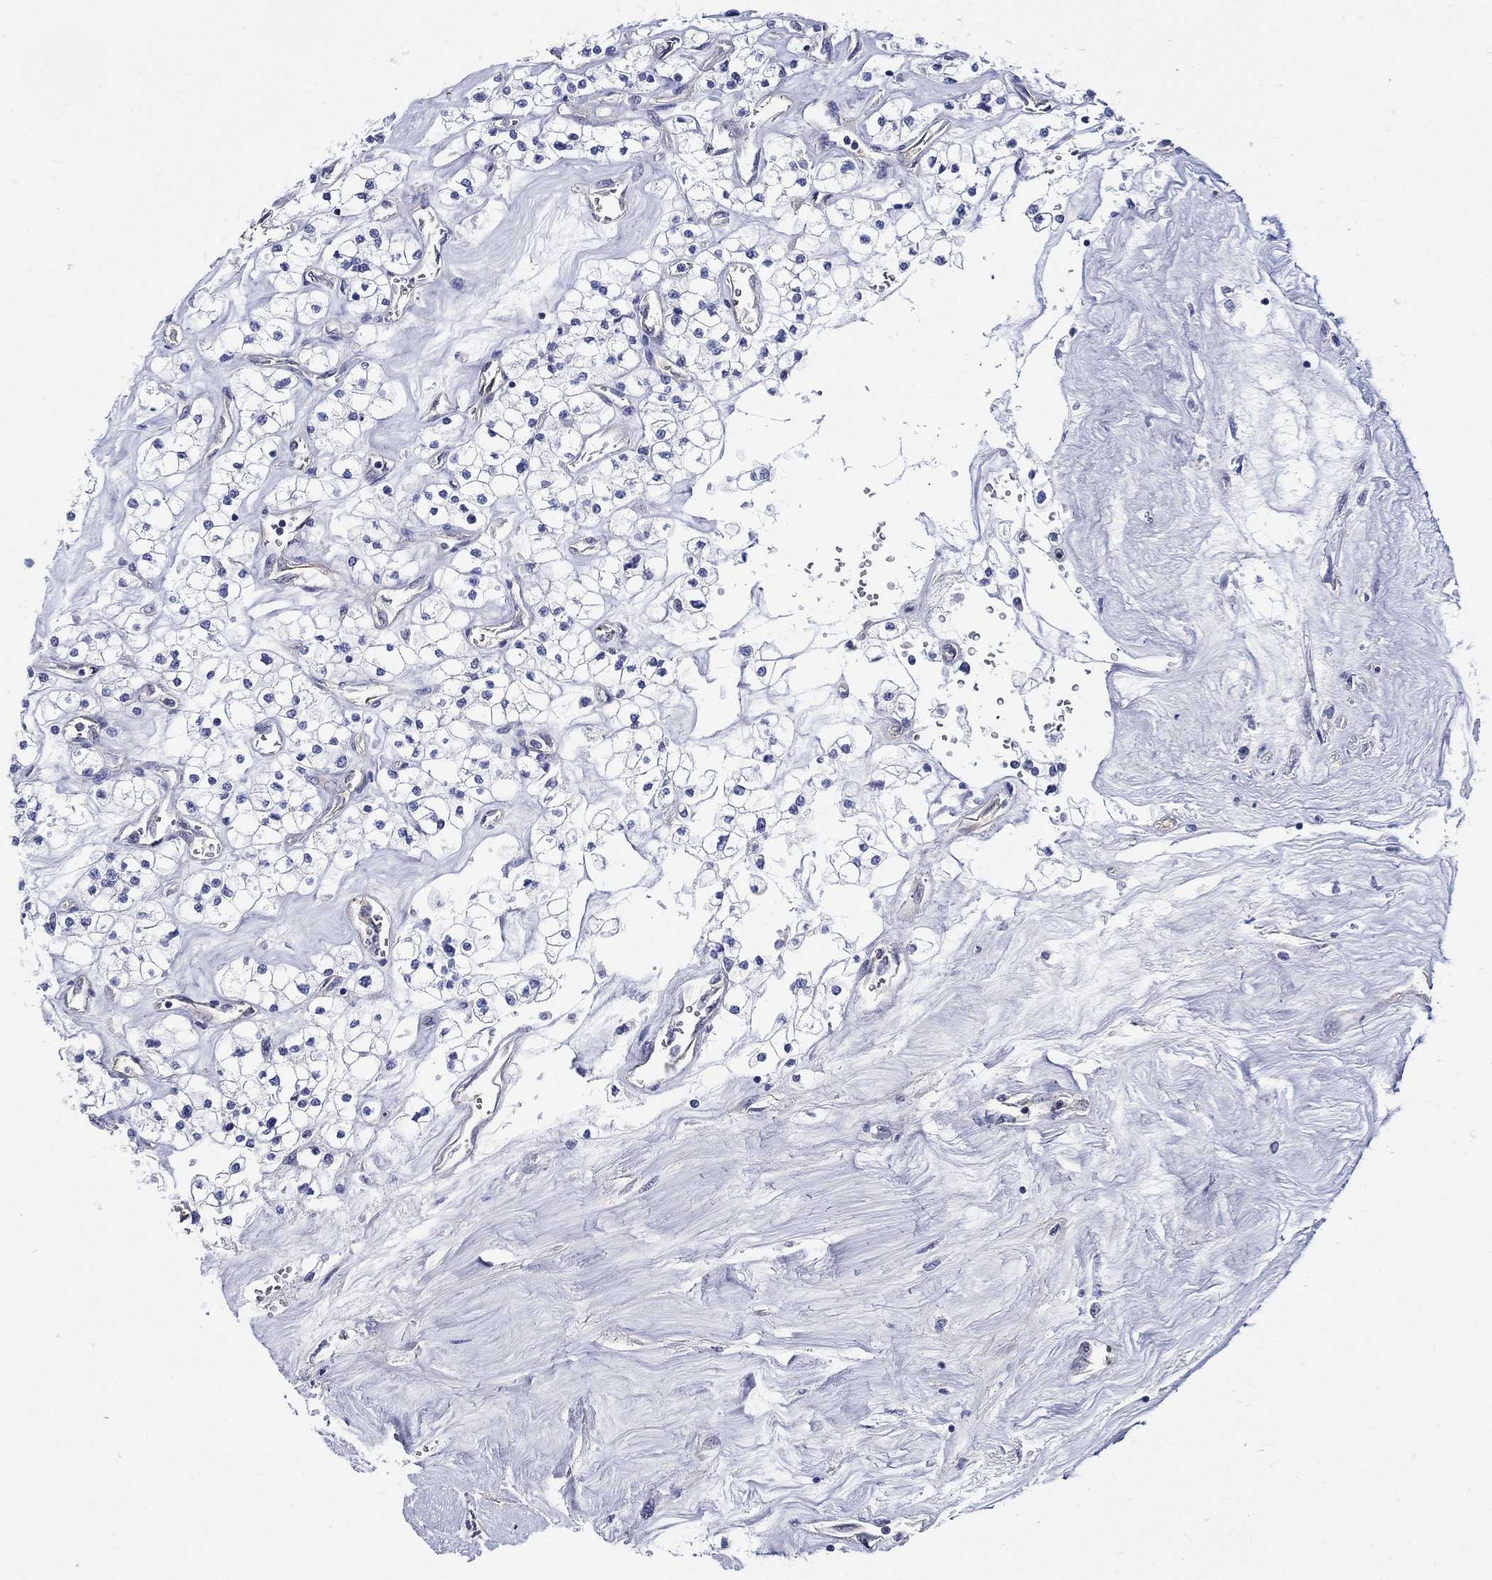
{"staining": {"intensity": "negative", "quantity": "none", "location": "none"}, "tissue": "renal cancer", "cell_type": "Tumor cells", "image_type": "cancer", "snomed": [{"axis": "morphology", "description": "Adenocarcinoma, NOS"}, {"axis": "topography", "description": "Kidney"}], "caption": "High power microscopy image of an immunohistochemistry (IHC) micrograph of adenocarcinoma (renal), revealing no significant positivity in tumor cells. The staining was performed using DAB to visualize the protein expression in brown, while the nuclei were stained in blue with hematoxylin (Magnification: 20x).", "gene": "NEDD9", "patient": {"sex": "male", "age": 80}}